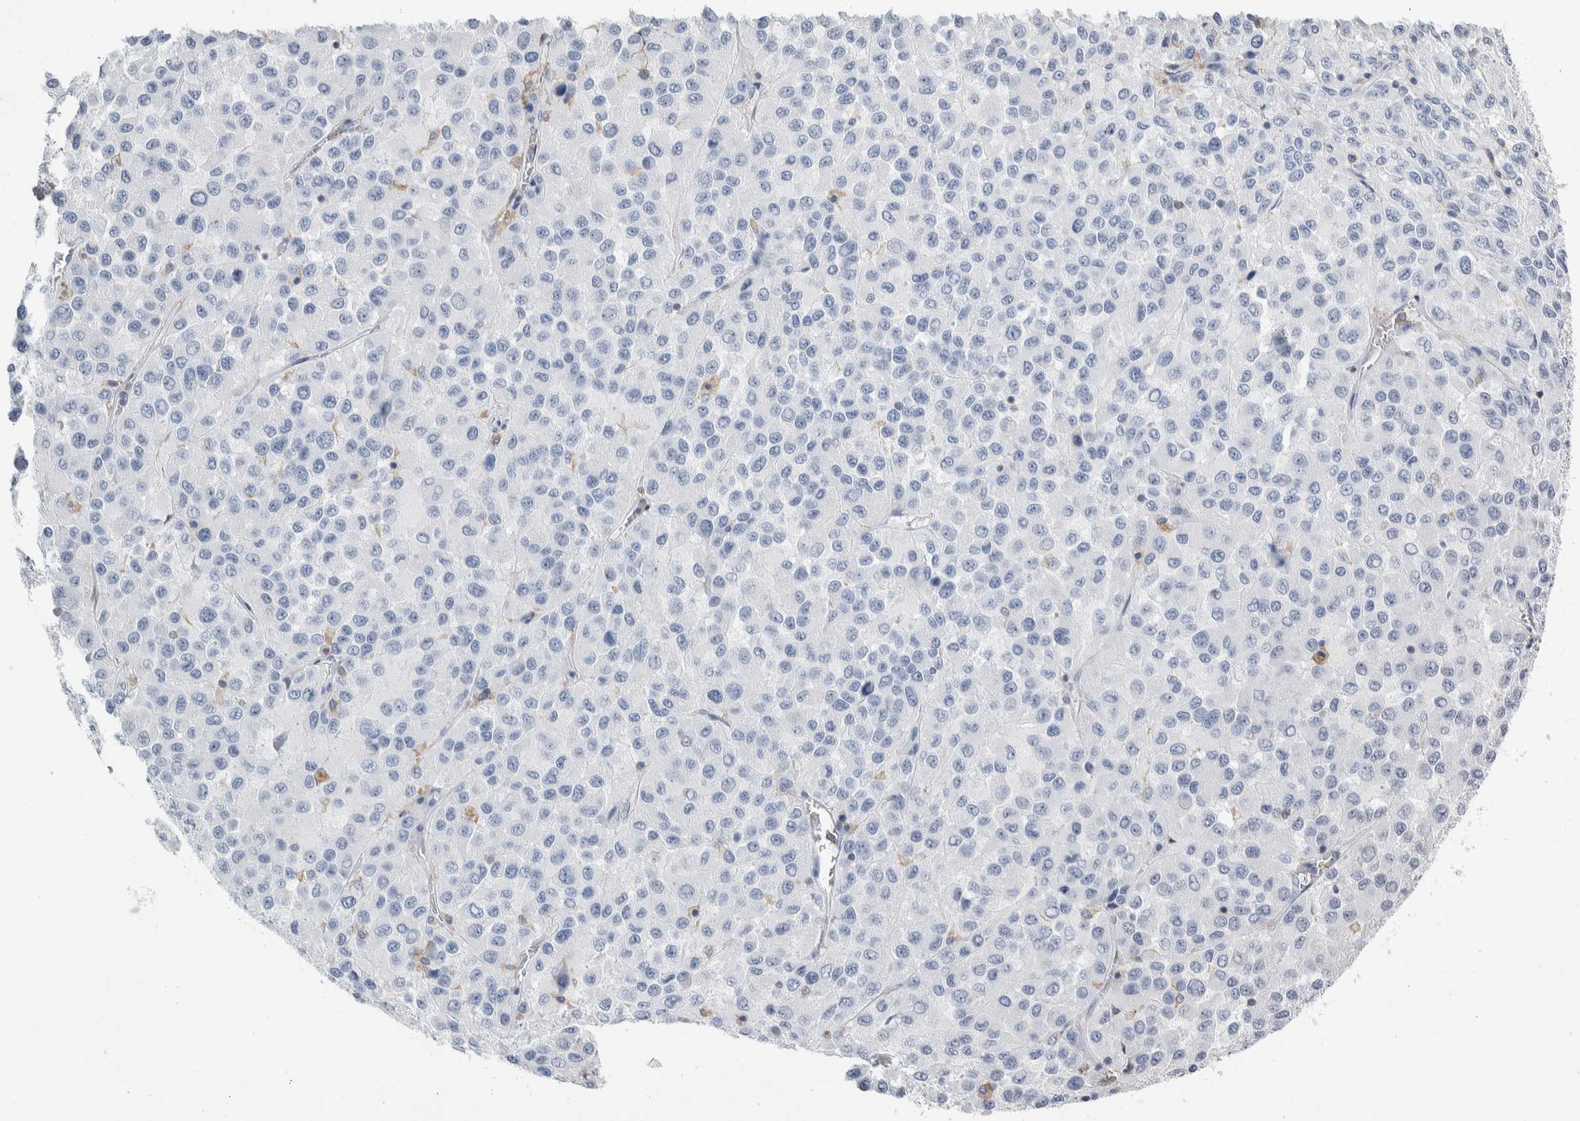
{"staining": {"intensity": "negative", "quantity": "none", "location": "none"}, "tissue": "melanoma", "cell_type": "Tumor cells", "image_type": "cancer", "snomed": [{"axis": "morphology", "description": "Malignant melanoma, Metastatic site"}, {"axis": "topography", "description": "Lung"}], "caption": "A micrograph of malignant melanoma (metastatic site) stained for a protein reveals no brown staining in tumor cells. (DAB (3,3'-diaminobenzidine) immunohistochemistry with hematoxylin counter stain).", "gene": "SKAP2", "patient": {"sex": "male", "age": 64}}